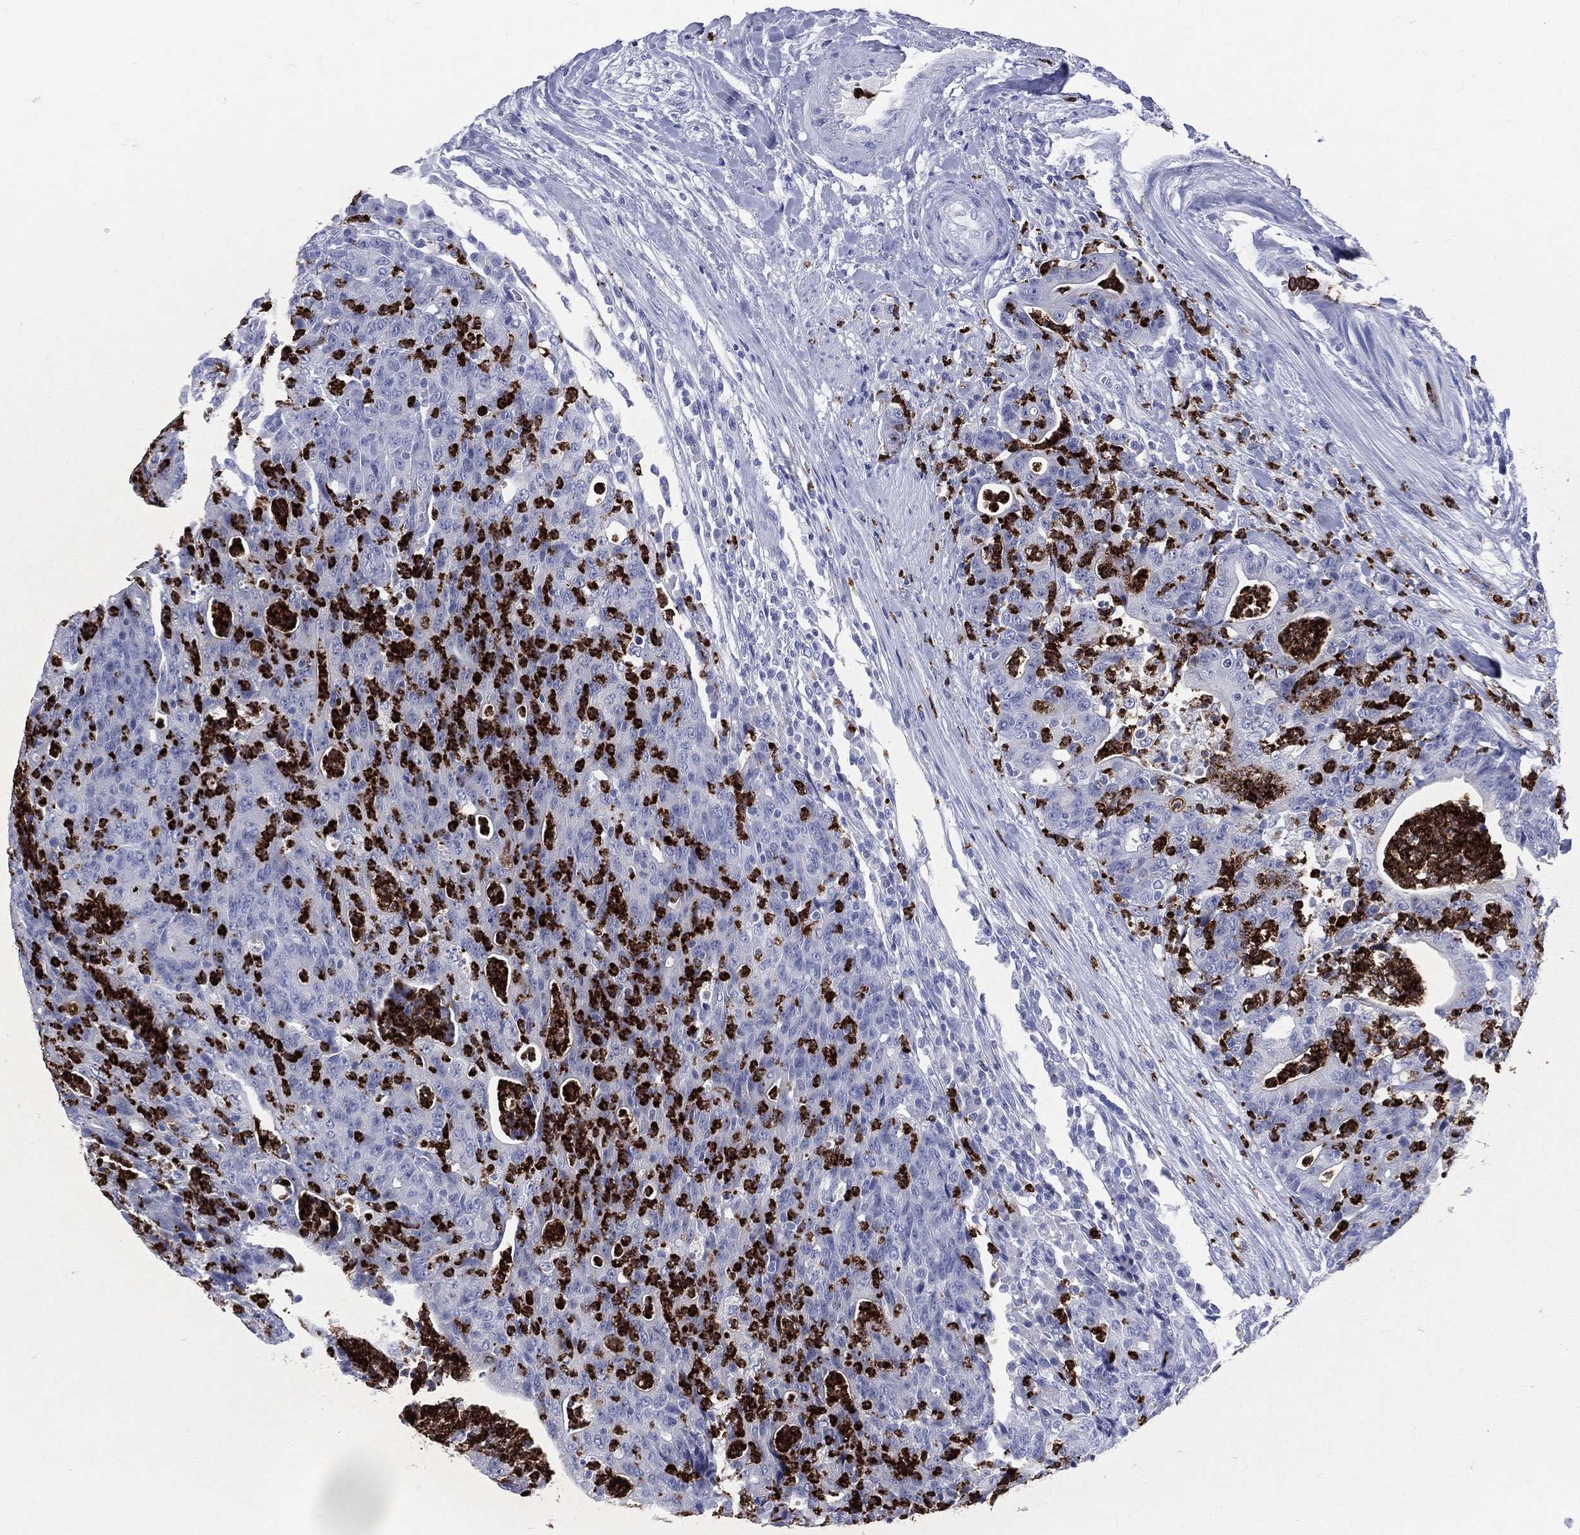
{"staining": {"intensity": "negative", "quantity": "none", "location": "none"}, "tissue": "colorectal cancer", "cell_type": "Tumor cells", "image_type": "cancer", "snomed": [{"axis": "morphology", "description": "Adenocarcinoma, NOS"}, {"axis": "topography", "description": "Colon"}], "caption": "The histopathology image reveals no significant expression in tumor cells of adenocarcinoma (colorectal).", "gene": "PGLYRP1", "patient": {"sex": "male", "age": 70}}